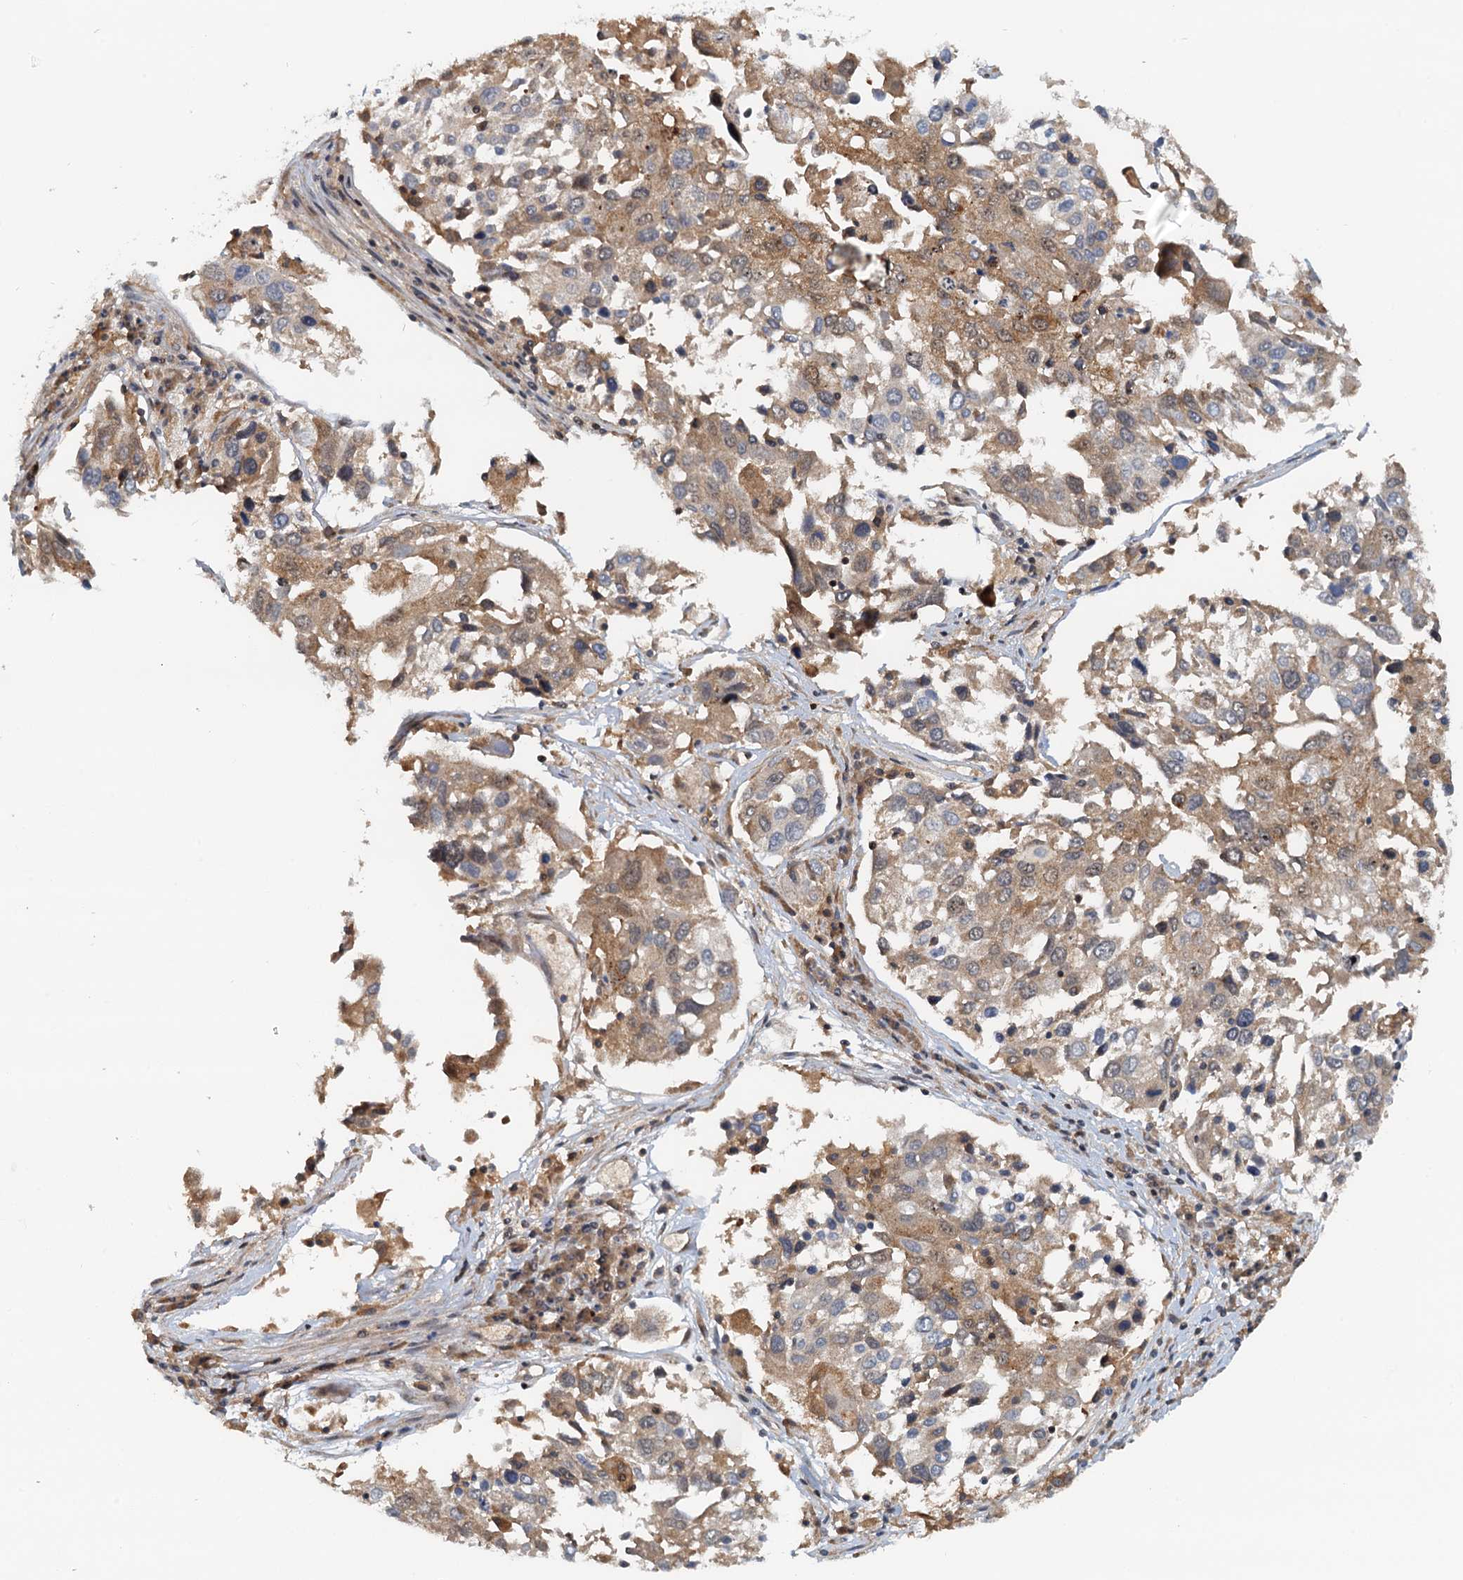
{"staining": {"intensity": "weak", "quantity": ">75%", "location": "cytoplasmic/membranous"}, "tissue": "lung cancer", "cell_type": "Tumor cells", "image_type": "cancer", "snomed": [{"axis": "morphology", "description": "Squamous cell carcinoma, NOS"}, {"axis": "topography", "description": "Lung"}], "caption": "There is low levels of weak cytoplasmic/membranous expression in tumor cells of lung squamous cell carcinoma, as demonstrated by immunohistochemical staining (brown color).", "gene": "TOLLIP", "patient": {"sex": "male", "age": 65}}